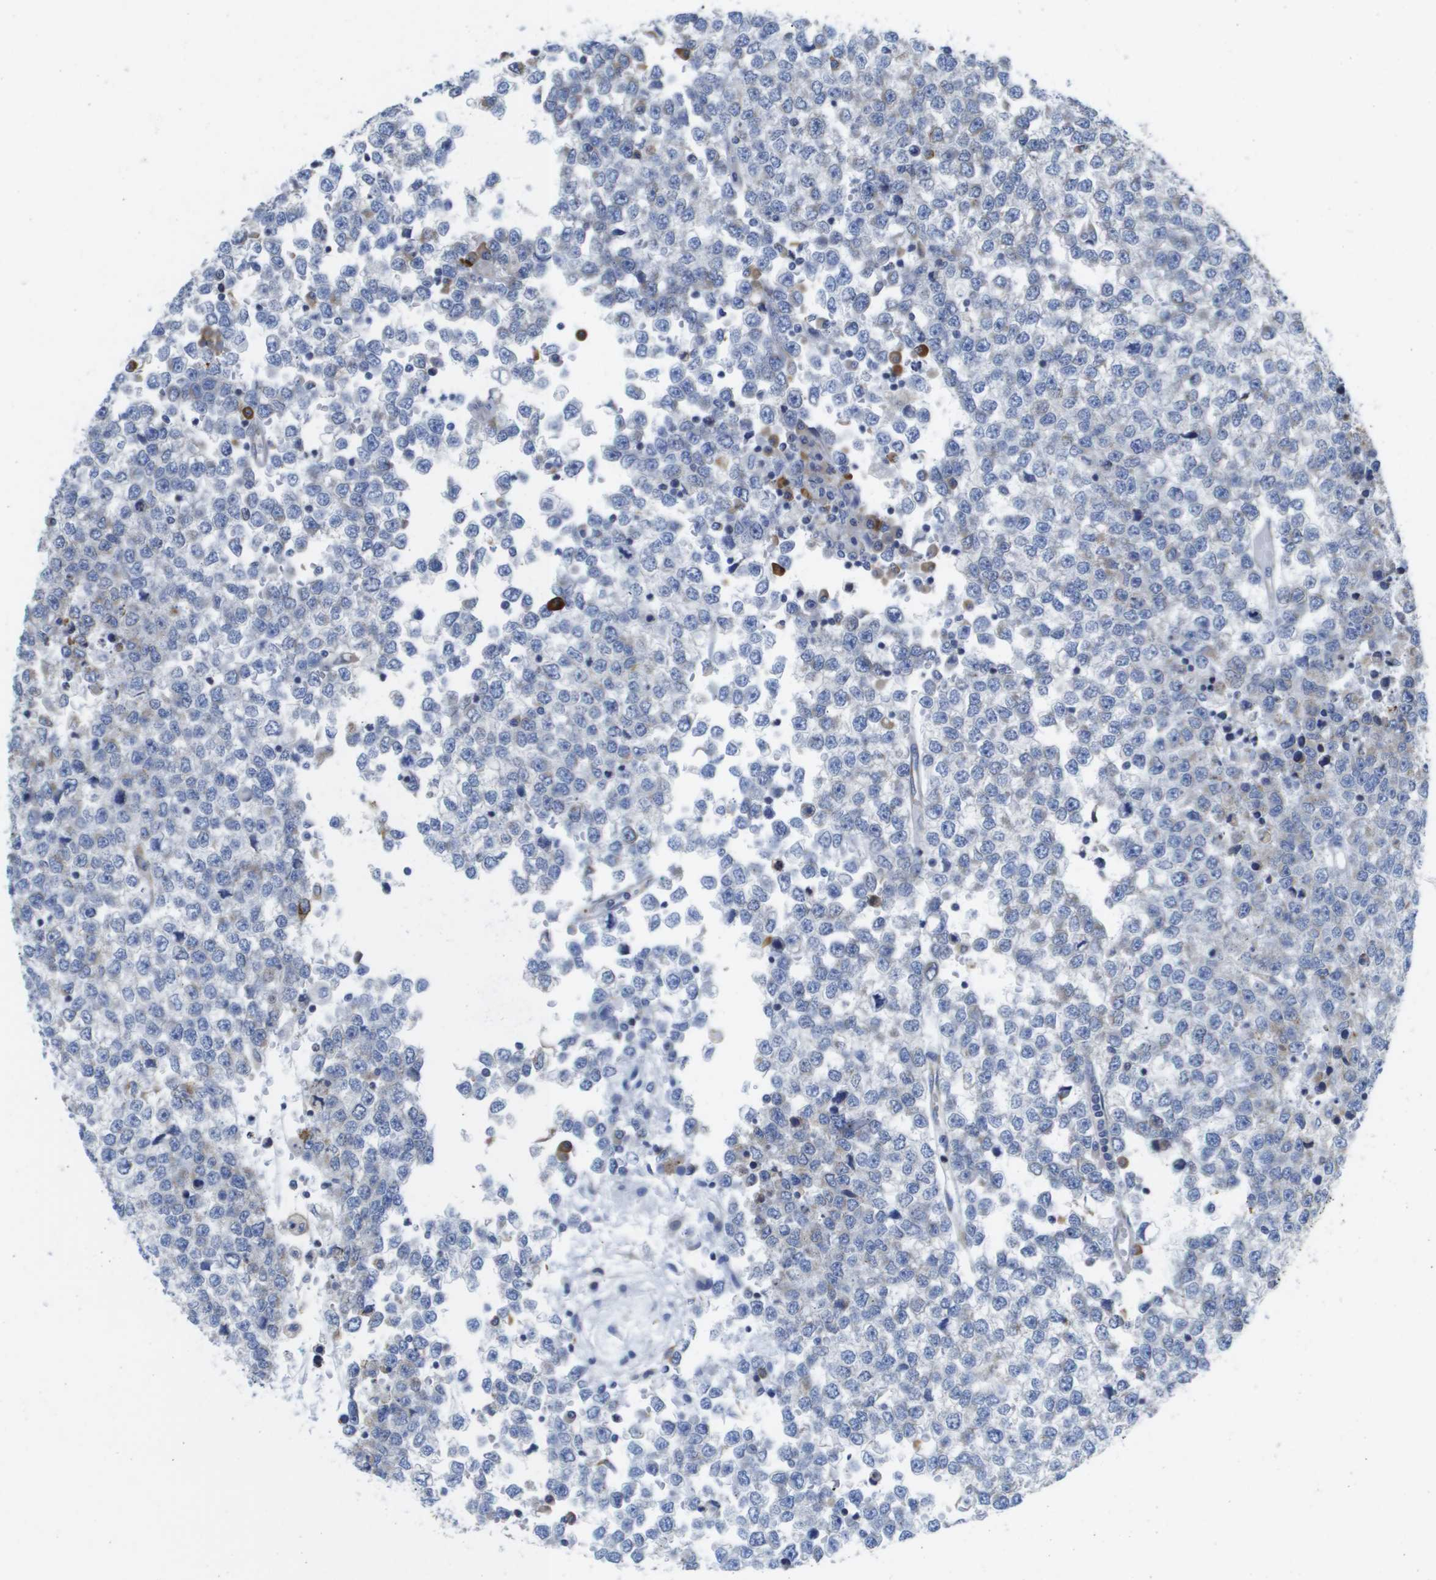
{"staining": {"intensity": "negative", "quantity": "none", "location": "none"}, "tissue": "testis cancer", "cell_type": "Tumor cells", "image_type": "cancer", "snomed": [{"axis": "morphology", "description": "Seminoma, NOS"}, {"axis": "topography", "description": "Testis"}], "caption": "Human testis seminoma stained for a protein using IHC reveals no staining in tumor cells.", "gene": "SDR42E1", "patient": {"sex": "male", "age": 65}}